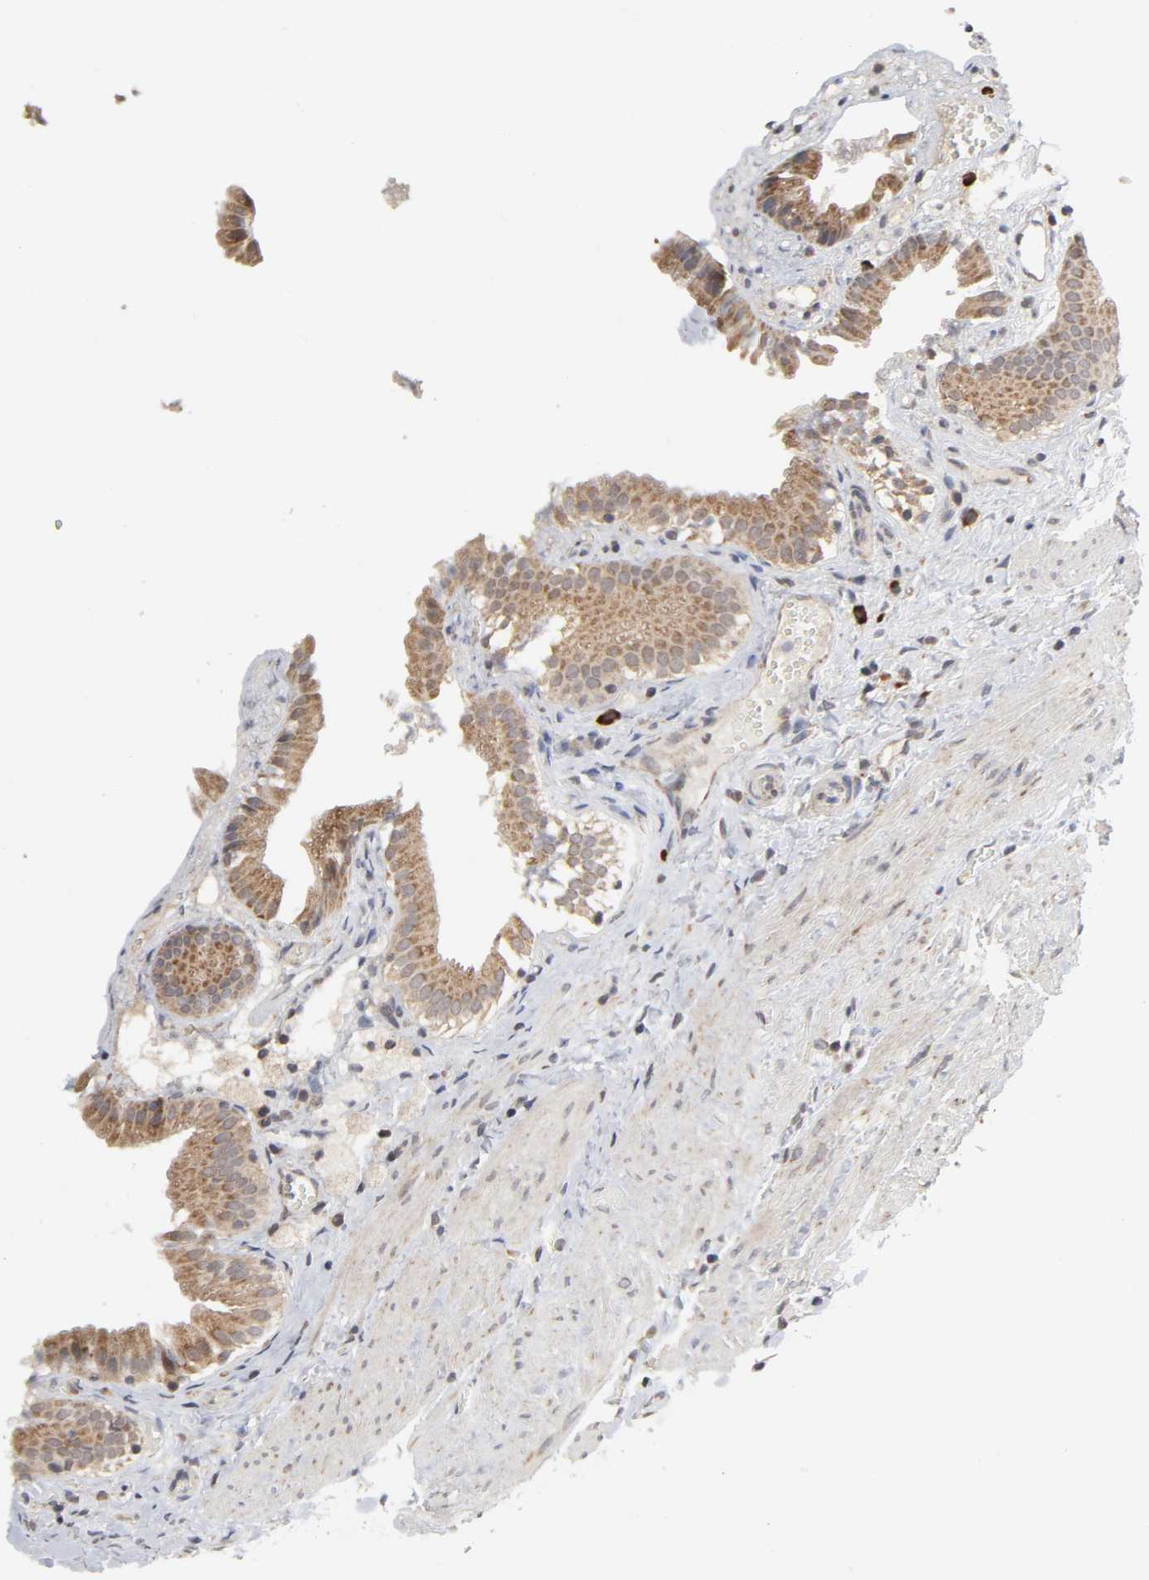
{"staining": {"intensity": "moderate", "quantity": ">75%", "location": "cytoplasmic/membranous"}, "tissue": "gallbladder", "cell_type": "Glandular cells", "image_type": "normal", "snomed": [{"axis": "morphology", "description": "Normal tissue, NOS"}, {"axis": "topography", "description": "Gallbladder"}], "caption": "A brown stain labels moderate cytoplasmic/membranous positivity of a protein in glandular cells of unremarkable human gallbladder.", "gene": "SLC30A9", "patient": {"sex": "female", "age": 24}}